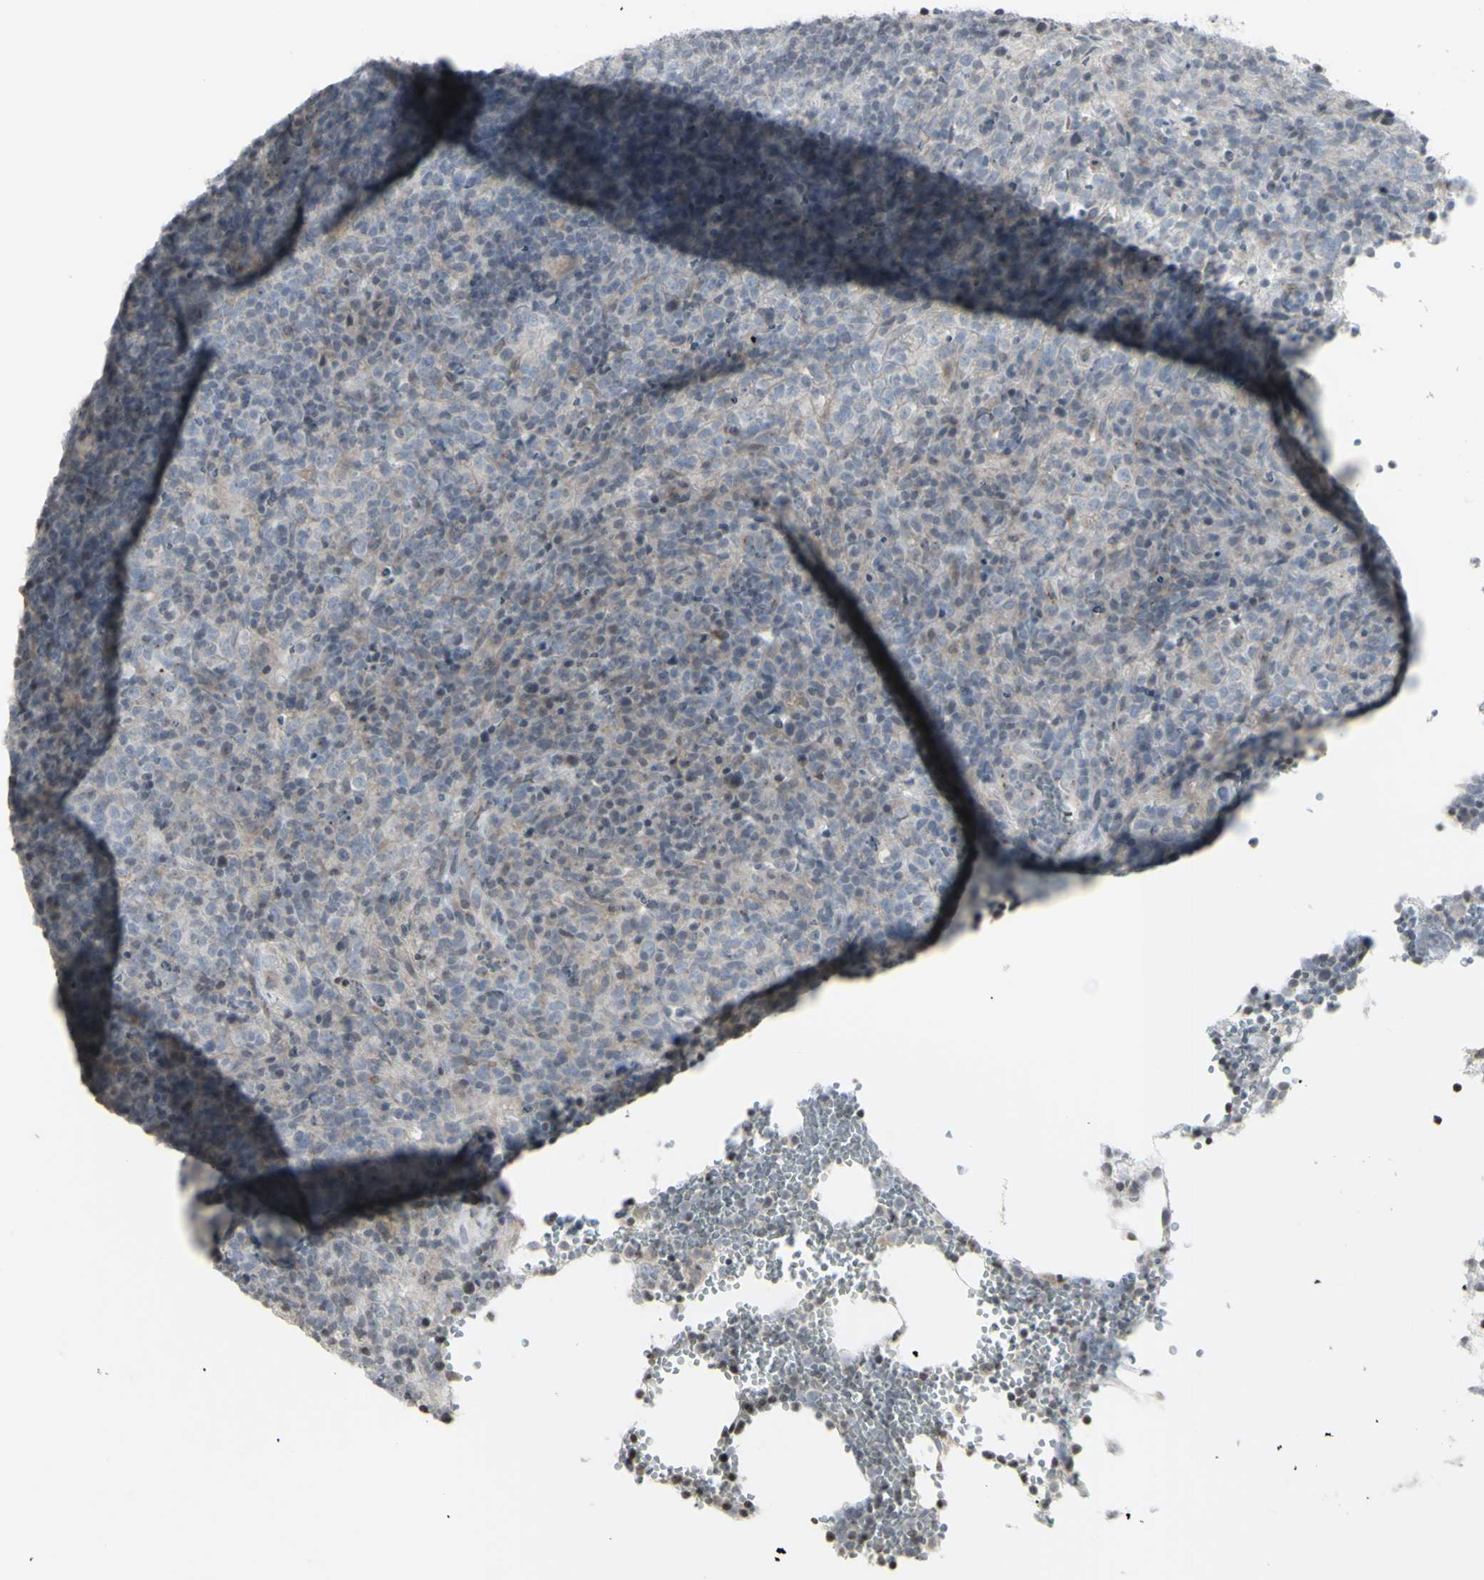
{"staining": {"intensity": "negative", "quantity": "none", "location": "none"}, "tissue": "lymphoma", "cell_type": "Tumor cells", "image_type": "cancer", "snomed": [{"axis": "morphology", "description": "Malignant lymphoma, non-Hodgkin's type, High grade"}, {"axis": "topography", "description": "Lymph node"}], "caption": "A histopathology image of human lymphoma is negative for staining in tumor cells.", "gene": "MUC5AC", "patient": {"sex": "female", "age": 76}}